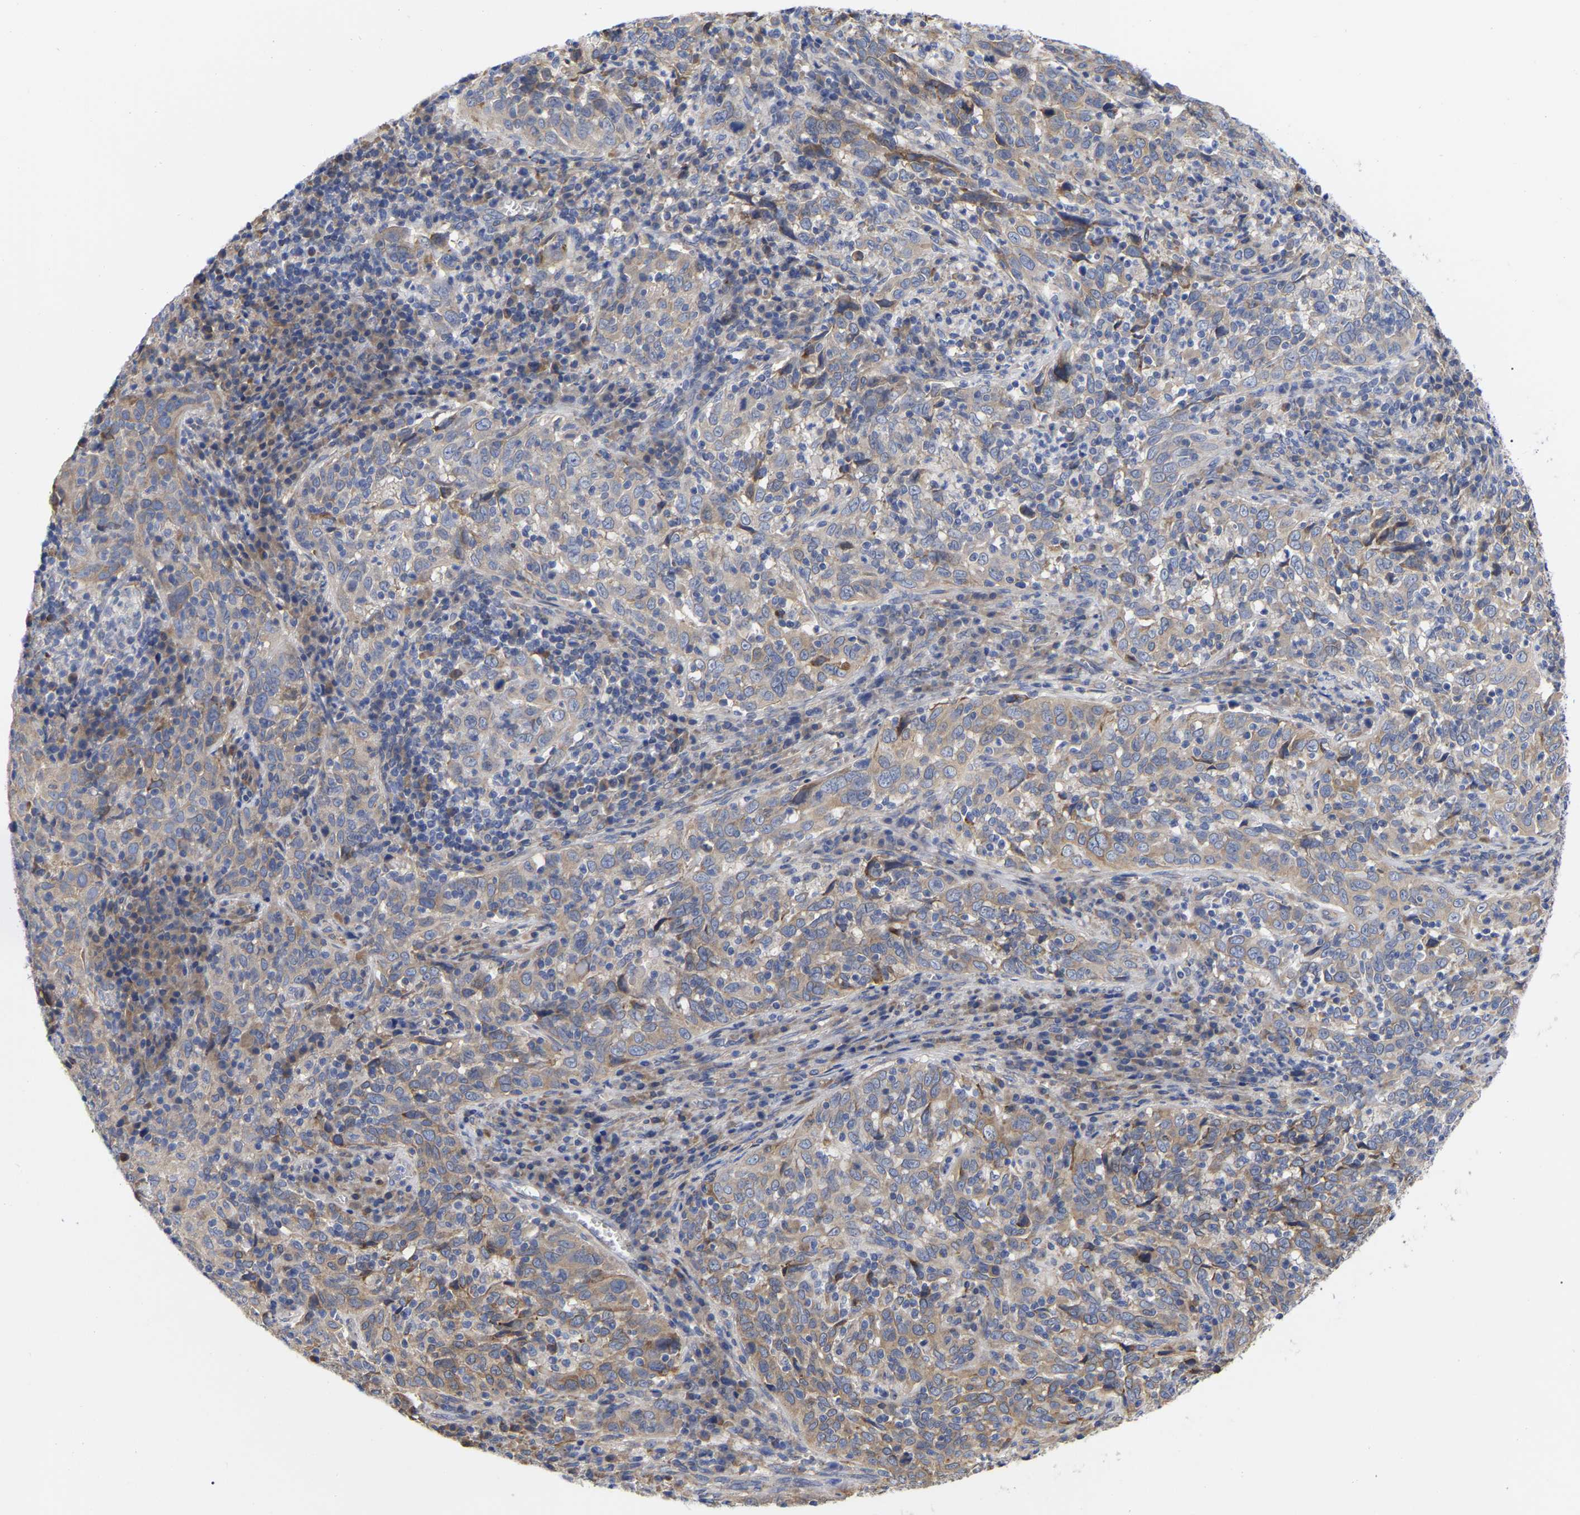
{"staining": {"intensity": "moderate", "quantity": ">75%", "location": "cytoplasmic/membranous"}, "tissue": "cervical cancer", "cell_type": "Tumor cells", "image_type": "cancer", "snomed": [{"axis": "morphology", "description": "Squamous cell carcinoma, NOS"}, {"axis": "topography", "description": "Cervix"}], "caption": "Immunohistochemistry (IHC) of cervical squamous cell carcinoma displays medium levels of moderate cytoplasmic/membranous positivity in about >75% of tumor cells.", "gene": "CFAP298", "patient": {"sex": "female", "age": 46}}